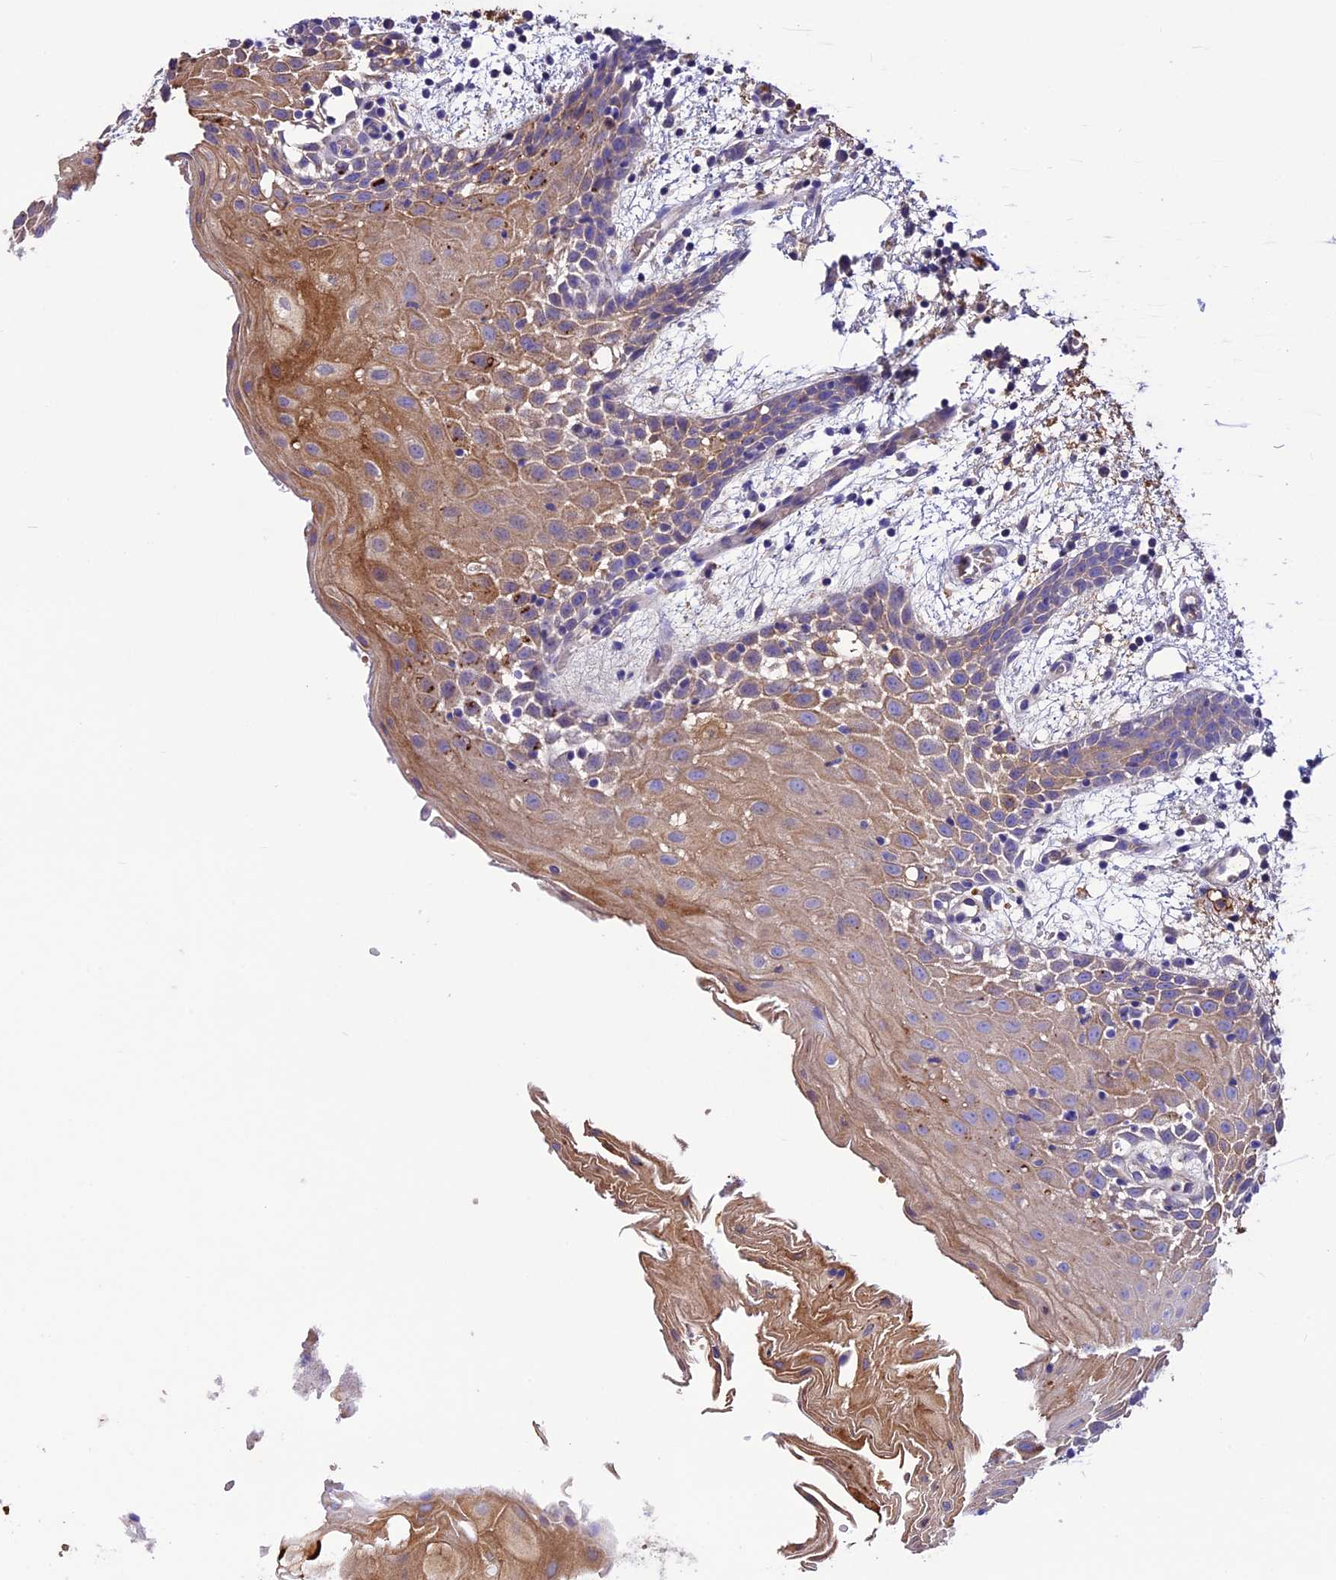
{"staining": {"intensity": "moderate", "quantity": "25%-75%", "location": "cytoplasmic/membranous"}, "tissue": "oral mucosa", "cell_type": "Squamous epithelial cells", "image_type": "normal", "snomed": [{"axis": "morphology", "description": "Normal tissue, NOS"}, {"axis": "topography", "description": "Skeletal muscle"}, {"axis": "topography", "description": "Oral tissue"}, {"axis": "topography", "description": "Salivary gland"}, {"axis": "topography", "description": "Peripheral nerve tissue"}], "caption": "Immunohistochemical staining of benign human oral mucosa reveals 25%-75% levels of moderate cytoplasmic/membranous protein staining in approximately 25%-75% of squamous epithelial cells. (DAB (3,3'-diaminobenzidine) = brown stain, brightfield microscopy at high magnification).", "gene": "TCP11L2", "patient": {"sex": "male", "age": 54}}